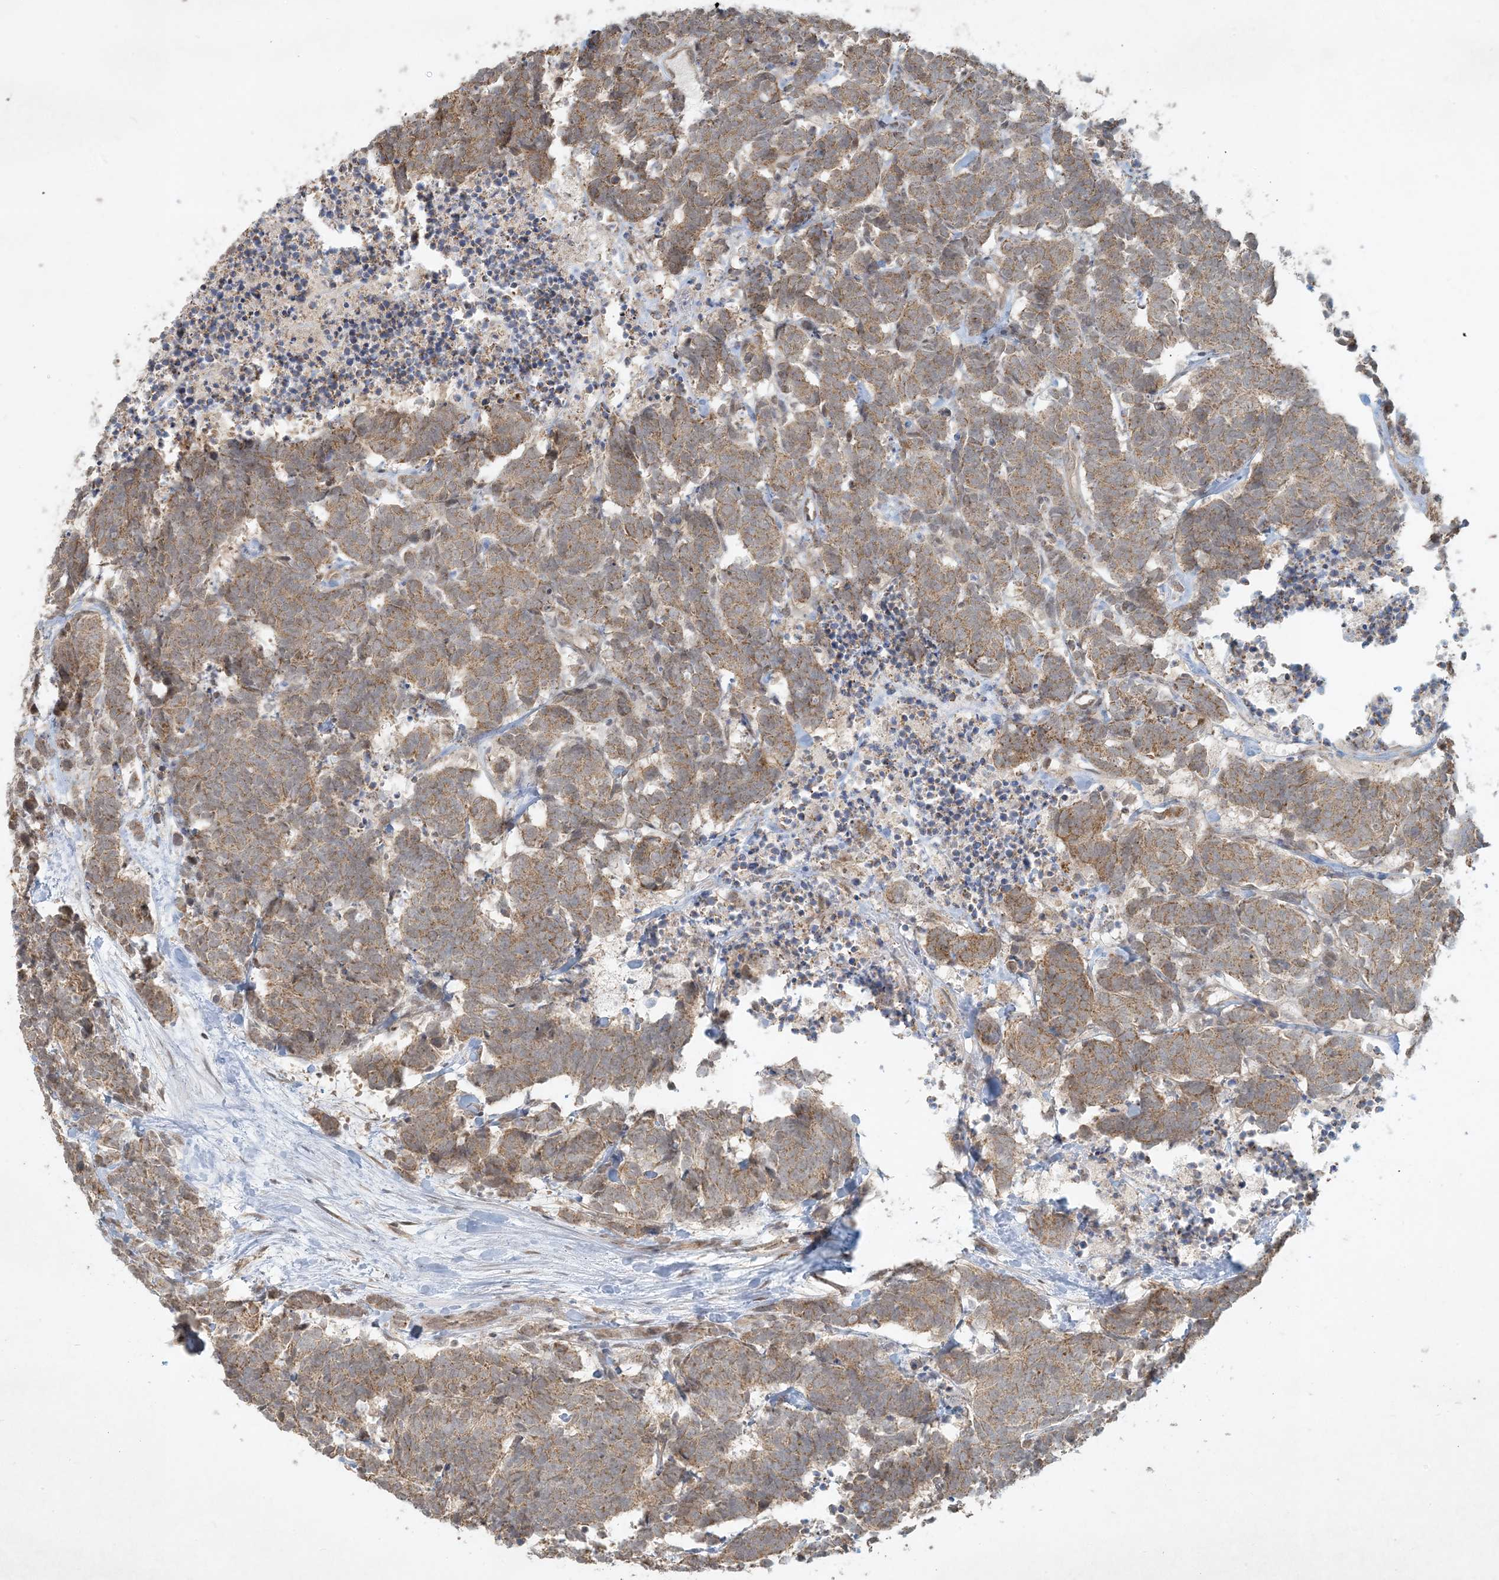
{"staining": {"intensity": "moderate", "quantity": ">75%", "location": "cytoplasmic/membranous"}, "tissue": "carcinoid", "cell_type": "Tumor cells", "image_type": "cancer", "snomed": [{"axis": "morphology", "description": "Carcinoma, NOS"}, {"axis": "morphology", "description": "Carcinoid, malignant, NOS"}, {"axis": "topography", "description": "Urinary bladder"}], "caption": "Immunohistochemistry of human carcinoma exhibits medium levels of moderate cytoplasmic/membranous expression in about >75% of tumor cells. Nuclei are stained in blue.", "gene": "BCORL1", "patient": {"sex": "male", "age": 57}}